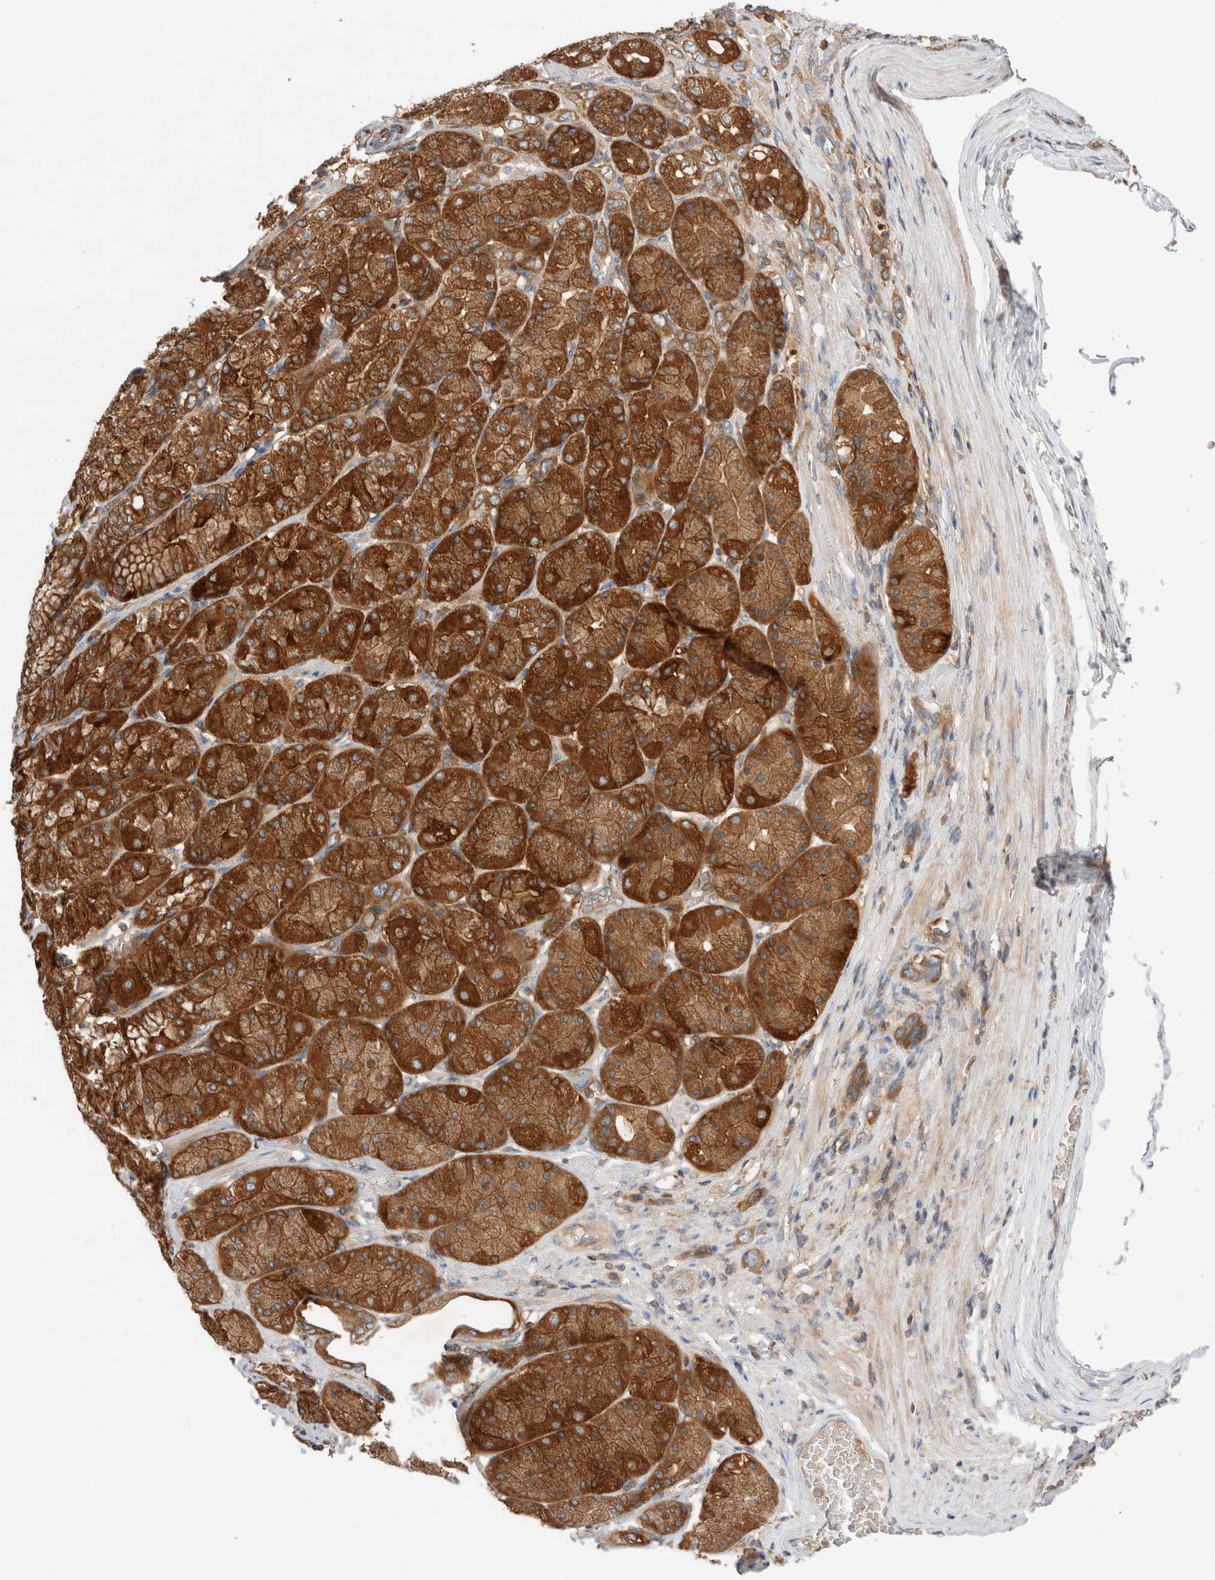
{"staining": {"intensity": "strong", "quantity": ">75%", "location": "cytoplasmic/membranous"}, "tissue": "stomach cancer", "cell_type": "Tumor cells", "image_type": "cancer", "snomed": [{"axis": "morphology", "description": "Adenocarcinoma, NOS"}, {"axis": "topography", "description": "Stomach"}], "caption": "Immunohistochemical staining of human stomach cancer (adenocarcinoma) reveals high levels of strong cytoplasmic/membranous expression in approximately >75% of tumor cells.", "gene": "KLHL14", "patient": {"sex": "female", "age": 65}}